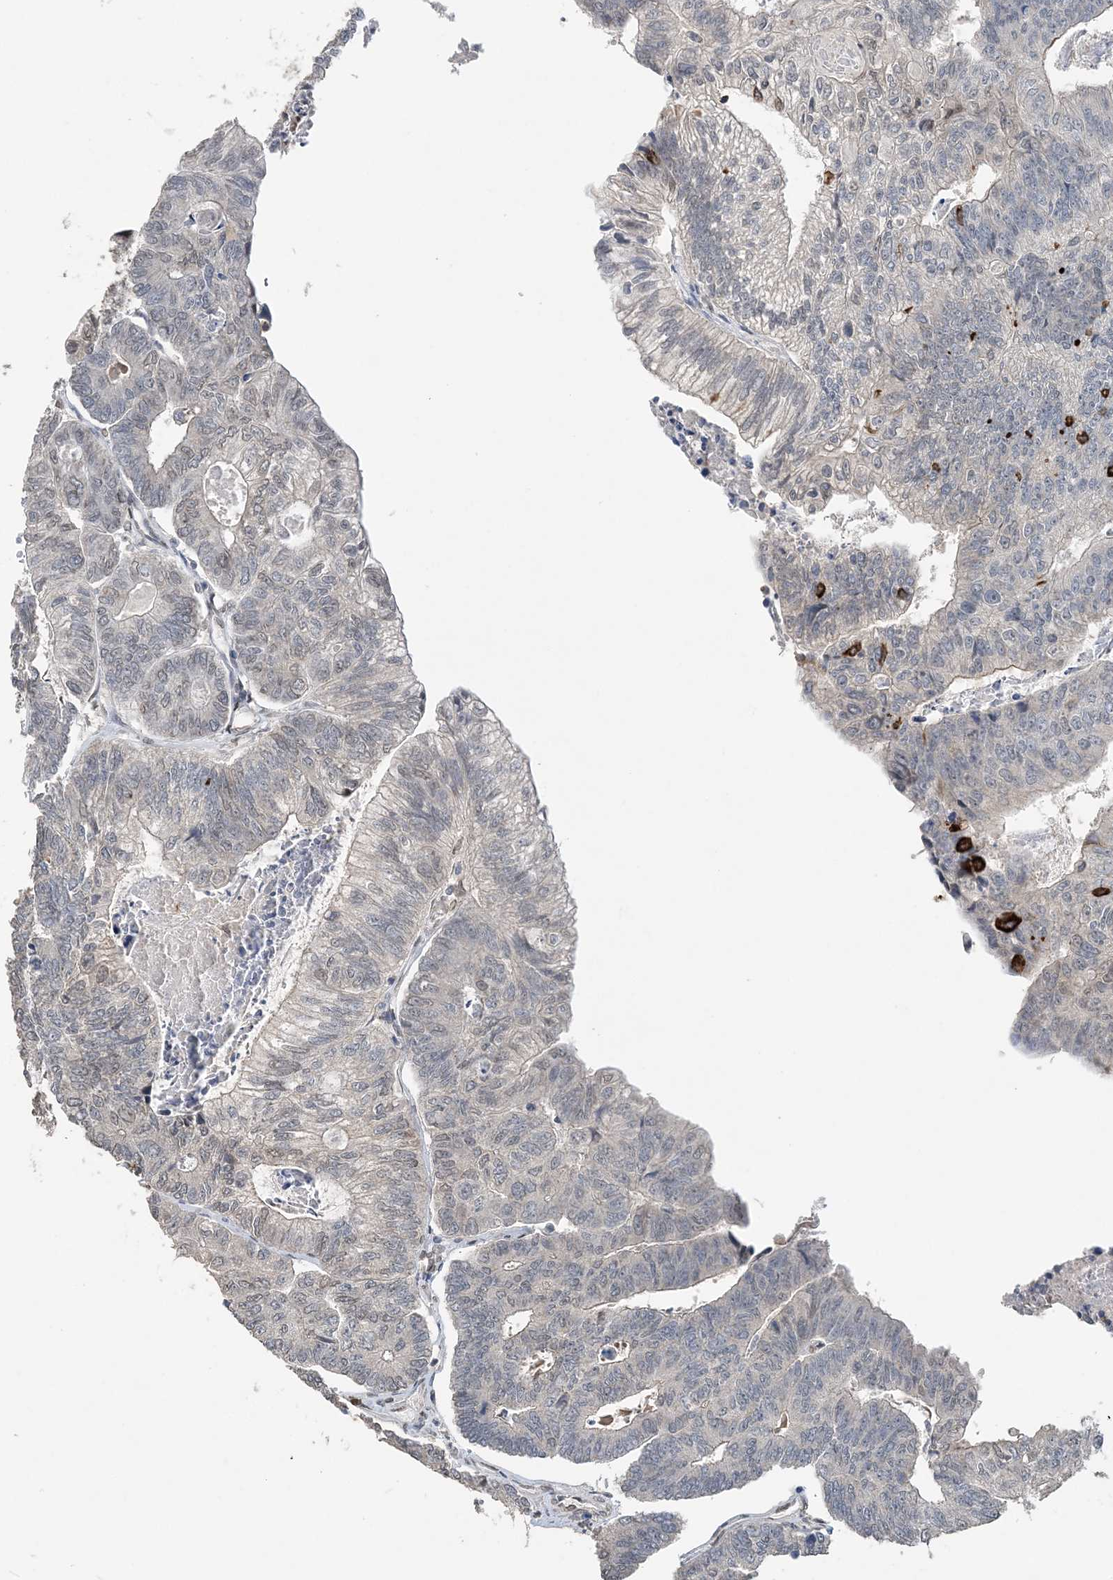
{"staining": {"intensity": "negative", "quantity": "none", "location": "none"}, "tissue": "colorectal cancer", "cell_type": "Tumor cells", "image_type": "cancer", "snomed": [{"axis": "morphology", "description": "Adenocarcinoma, NOS"}, {"axis": "topography", "description": "Colon"}], "caption": "Immunohistochemistry of human colorectal cancer (adenocarcinoma) demonstrates no positivity in tumor cells.", "gene": "FAM110A", "patient": {"sex": "female", "age": 67}}